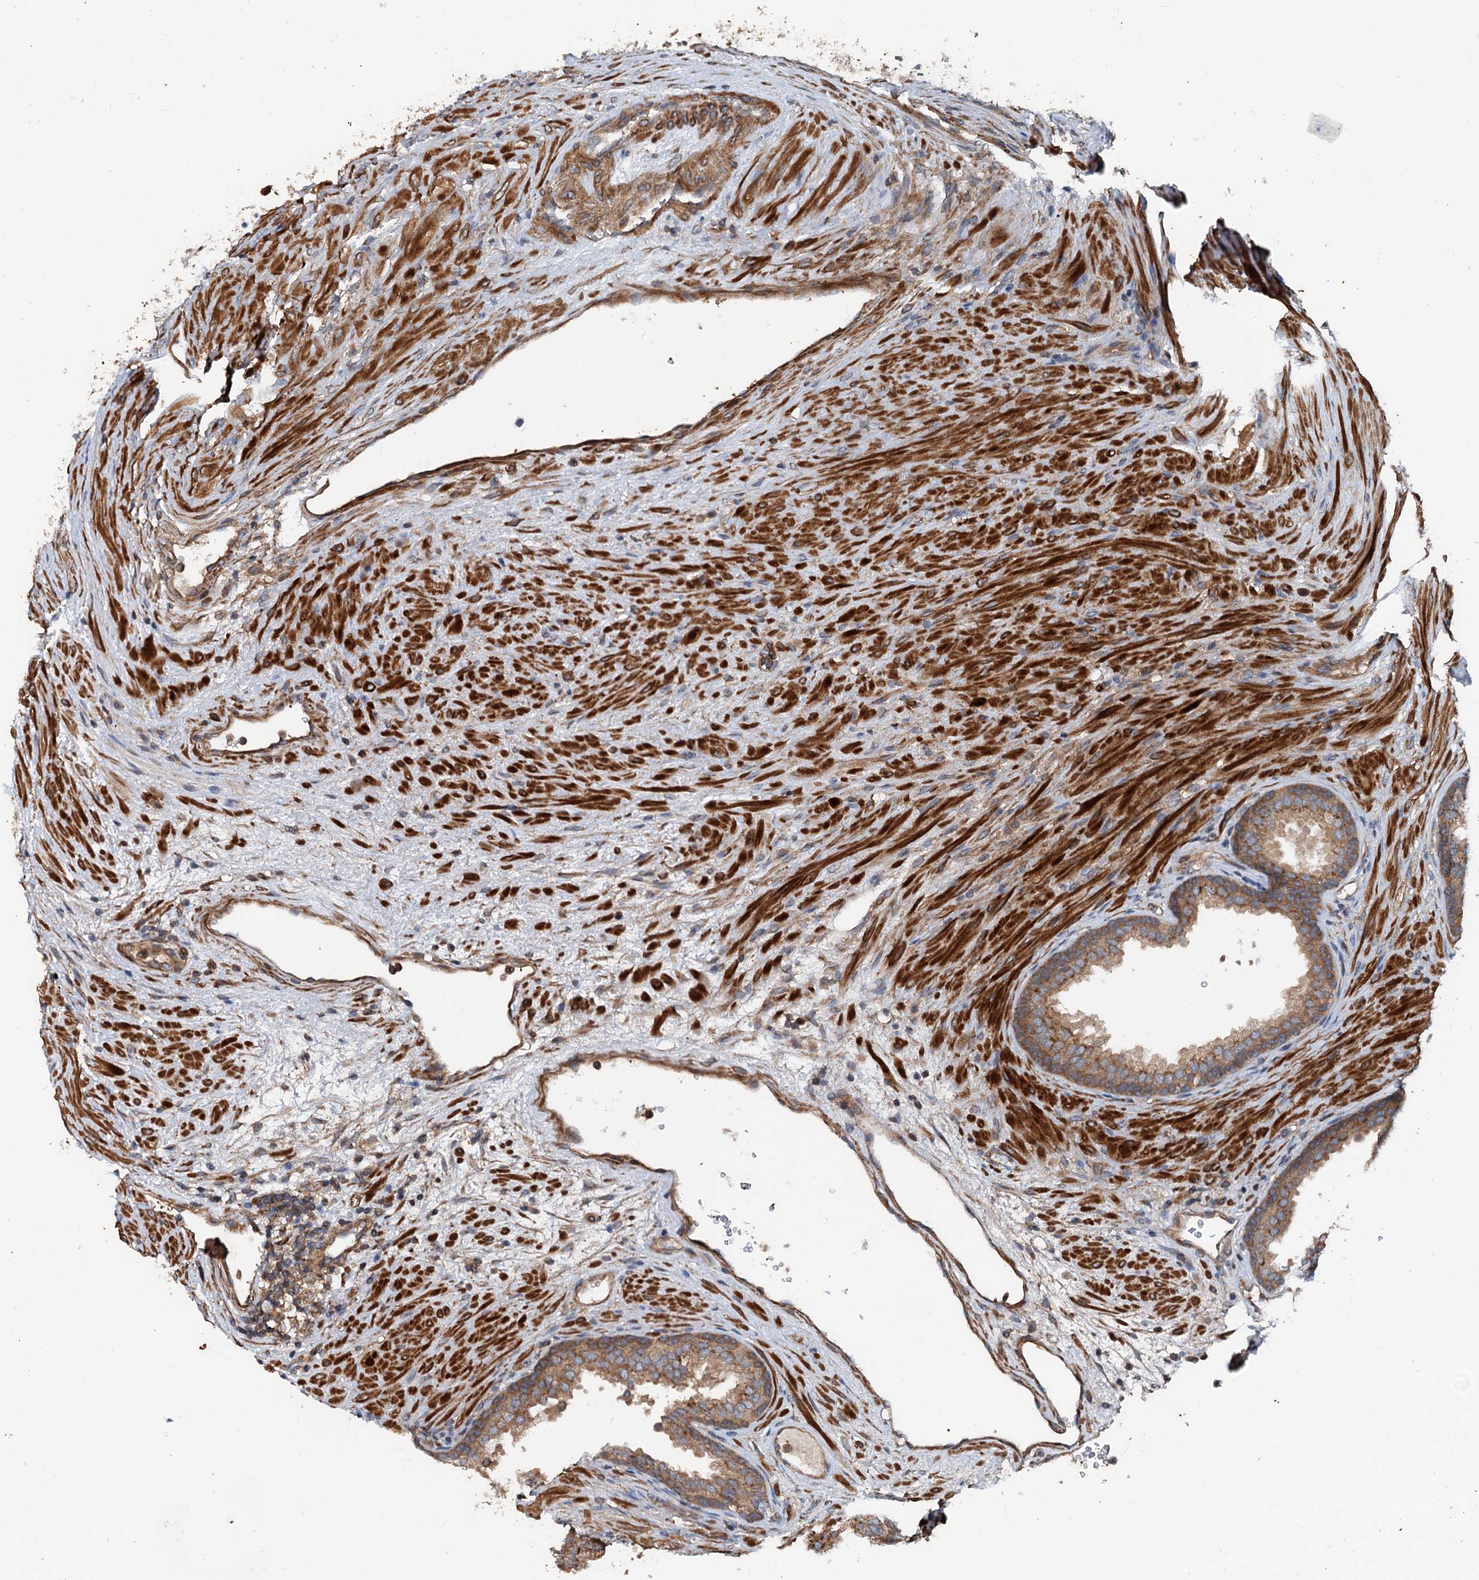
{"staining": {"intensity": "moderate", "quantity": ">75%", "location": "cytoplasmic/membranous"}, "tissue": "prostate", "cell_type": "Glandular cells", "image_type": "normal", "snomed": [{"axis": "morphology", "description": "Normal tissue, NOS"}, {"axis": "topography", "description": "Prostate"}], "caption": "Immunohistochemical staining of benign human prostate displays moderate cytoplasmic/membranous protein expression in about >75% of glandular cells. The protein is shown in brown color, while the nuclei are stained blue.", "gene": "TEDC1", "patient": {"sex": "male", "age": 76}}